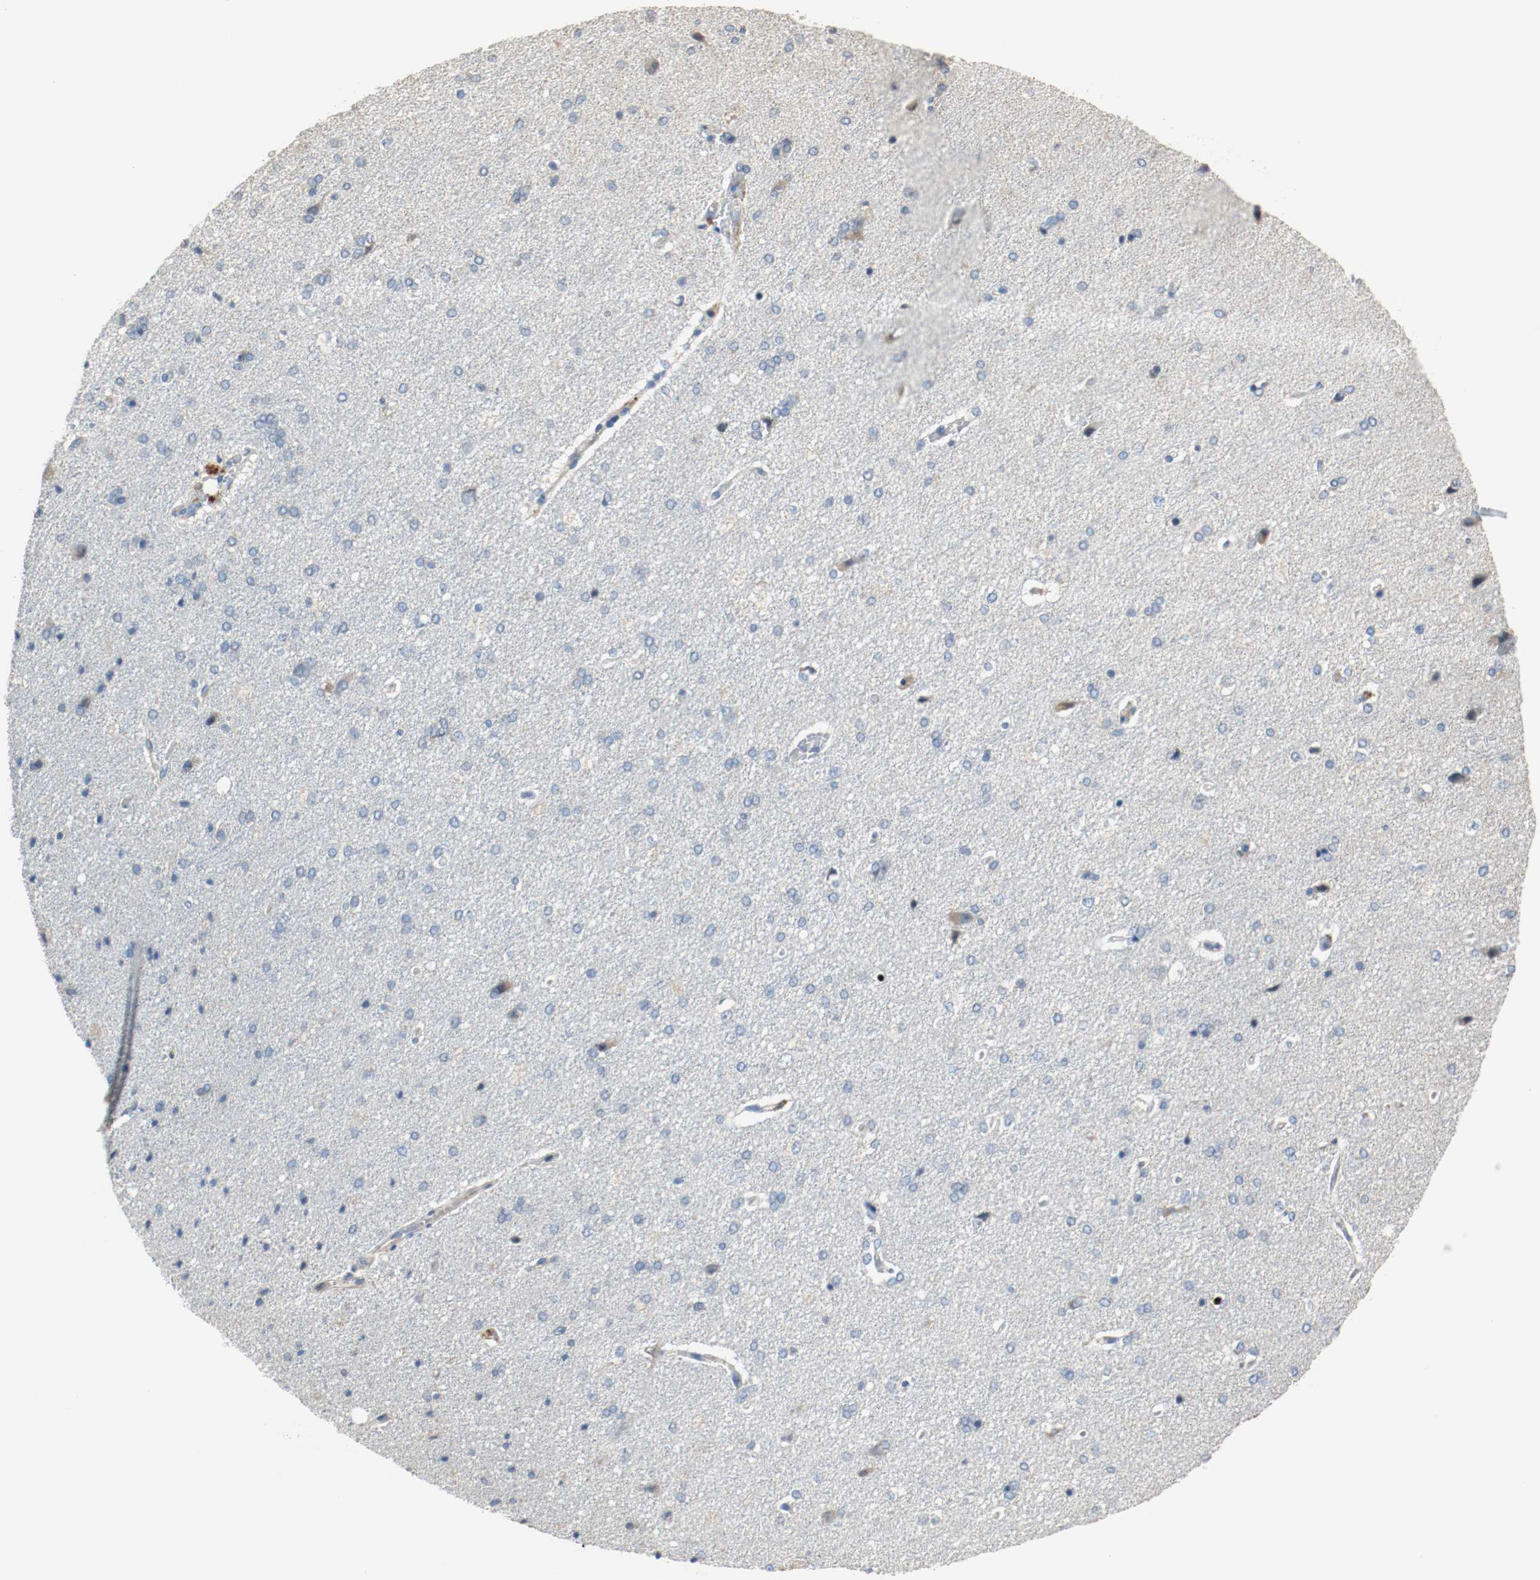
{"staining": {"intensity": "weak", "quantity": "25%-75%", "location": "cytoplasmic/membranous"}, "tissue": "cerebral cortex", "cell_type": "Endothelial cells", "image_type": "normal", "snomed": [{"axis": "morphology", "description": "Normal tissue, NOS"}, {"axis": "topography", "description": "Cerebral cortex"}], "caption": "Immunohistochemical staining of unremarkable cerebral cortex displays 25%-75% levels of weak cytoplasmic/membranous protein positivity in about 25%-75% of endothelial cells. The staining was performed using DAB to visualize the protein expression in brown, while the nuclei were stained in blue with hematoxylin (Magnification: 20x).", "gene": "BLK", "patient": {"sex": "male", "age": 62}}